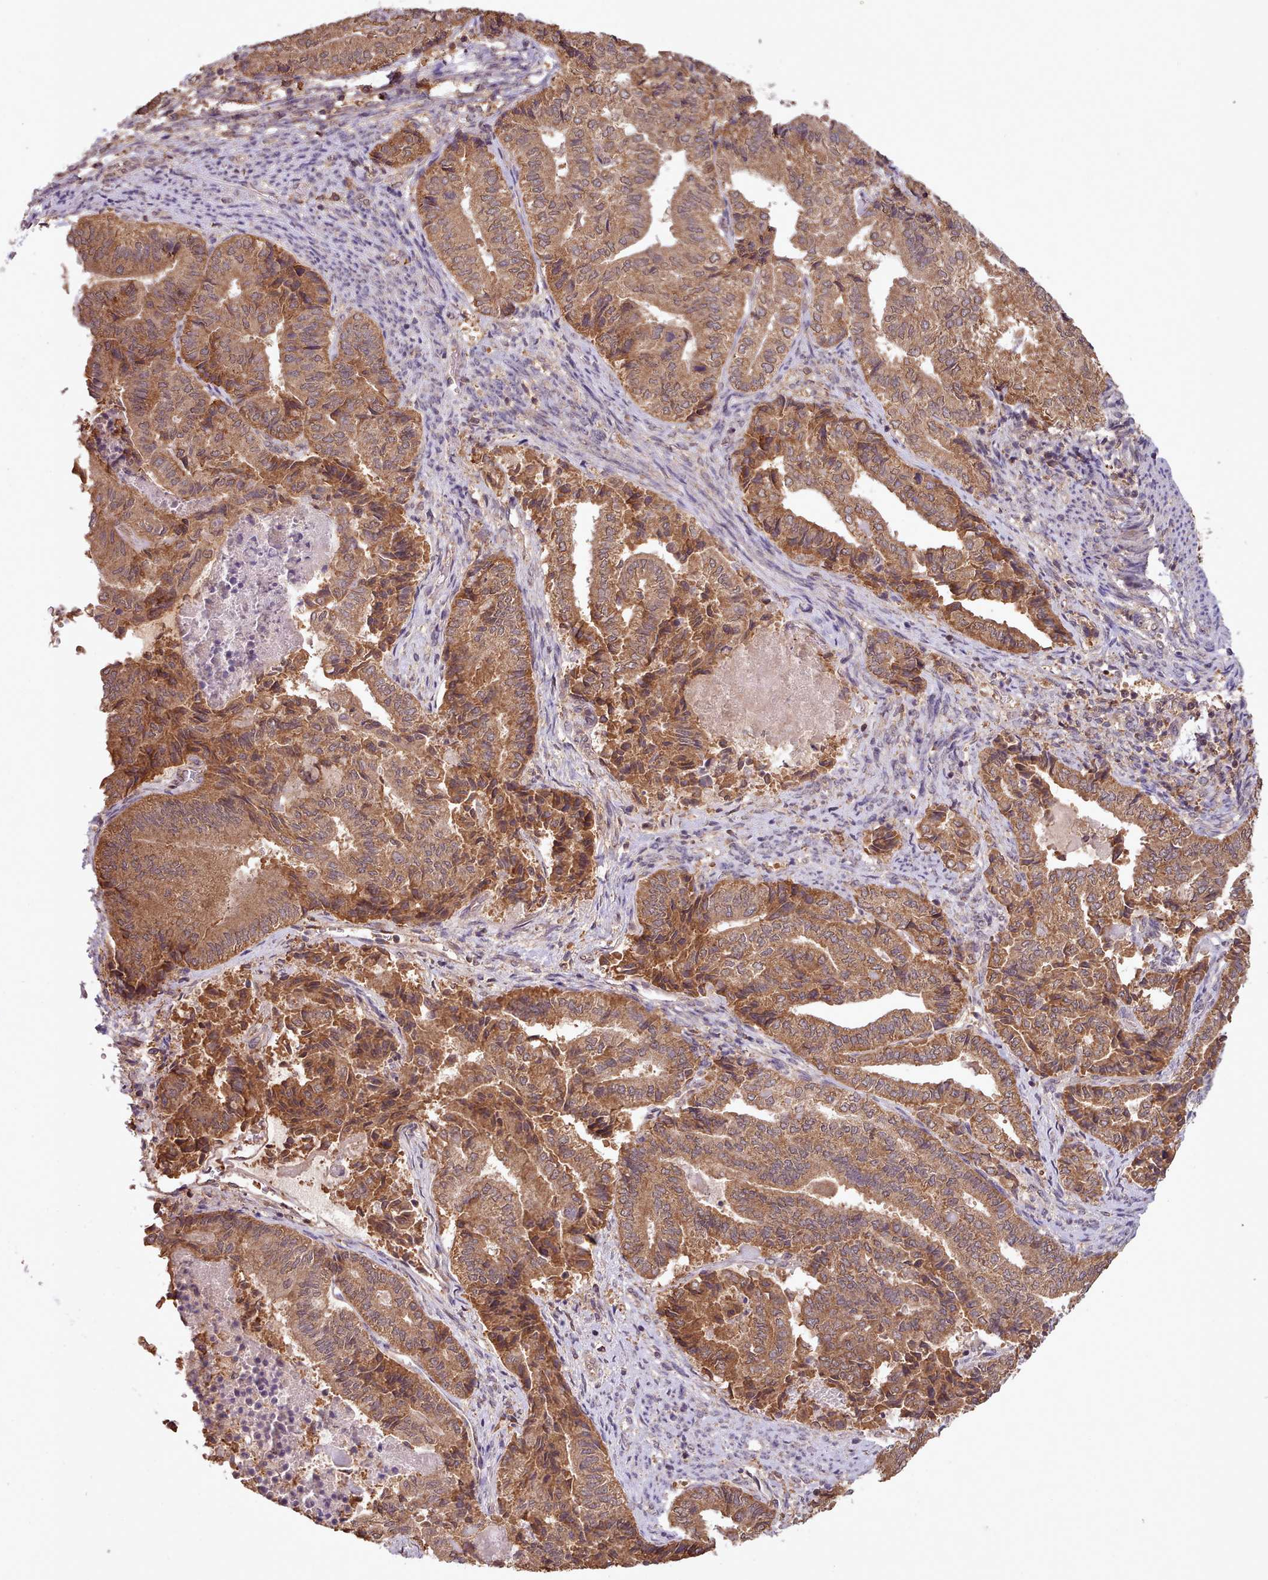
{"staining": {"intensity": "moderate", "quantity": ">75%", "location": "cytoplasmic/membranous"}, "tissue": "endometrial cancer", "cell_type": "Tumor cells", "image_type": "cancer", "snomed": [{"axis": "morphology", "description": "Adenocarcinoma, NOS"}, {"axis": "topography", "description": "Endometrium"}], "caption": "The image demonstrates staining of endometrial adenocarcinoma, revealing moderate cytoplasmic/membranous protein positivity (brown color) within tumor cells.", "gene": "PIP4P1", "patient": {"sex": "female", "age": 80}}